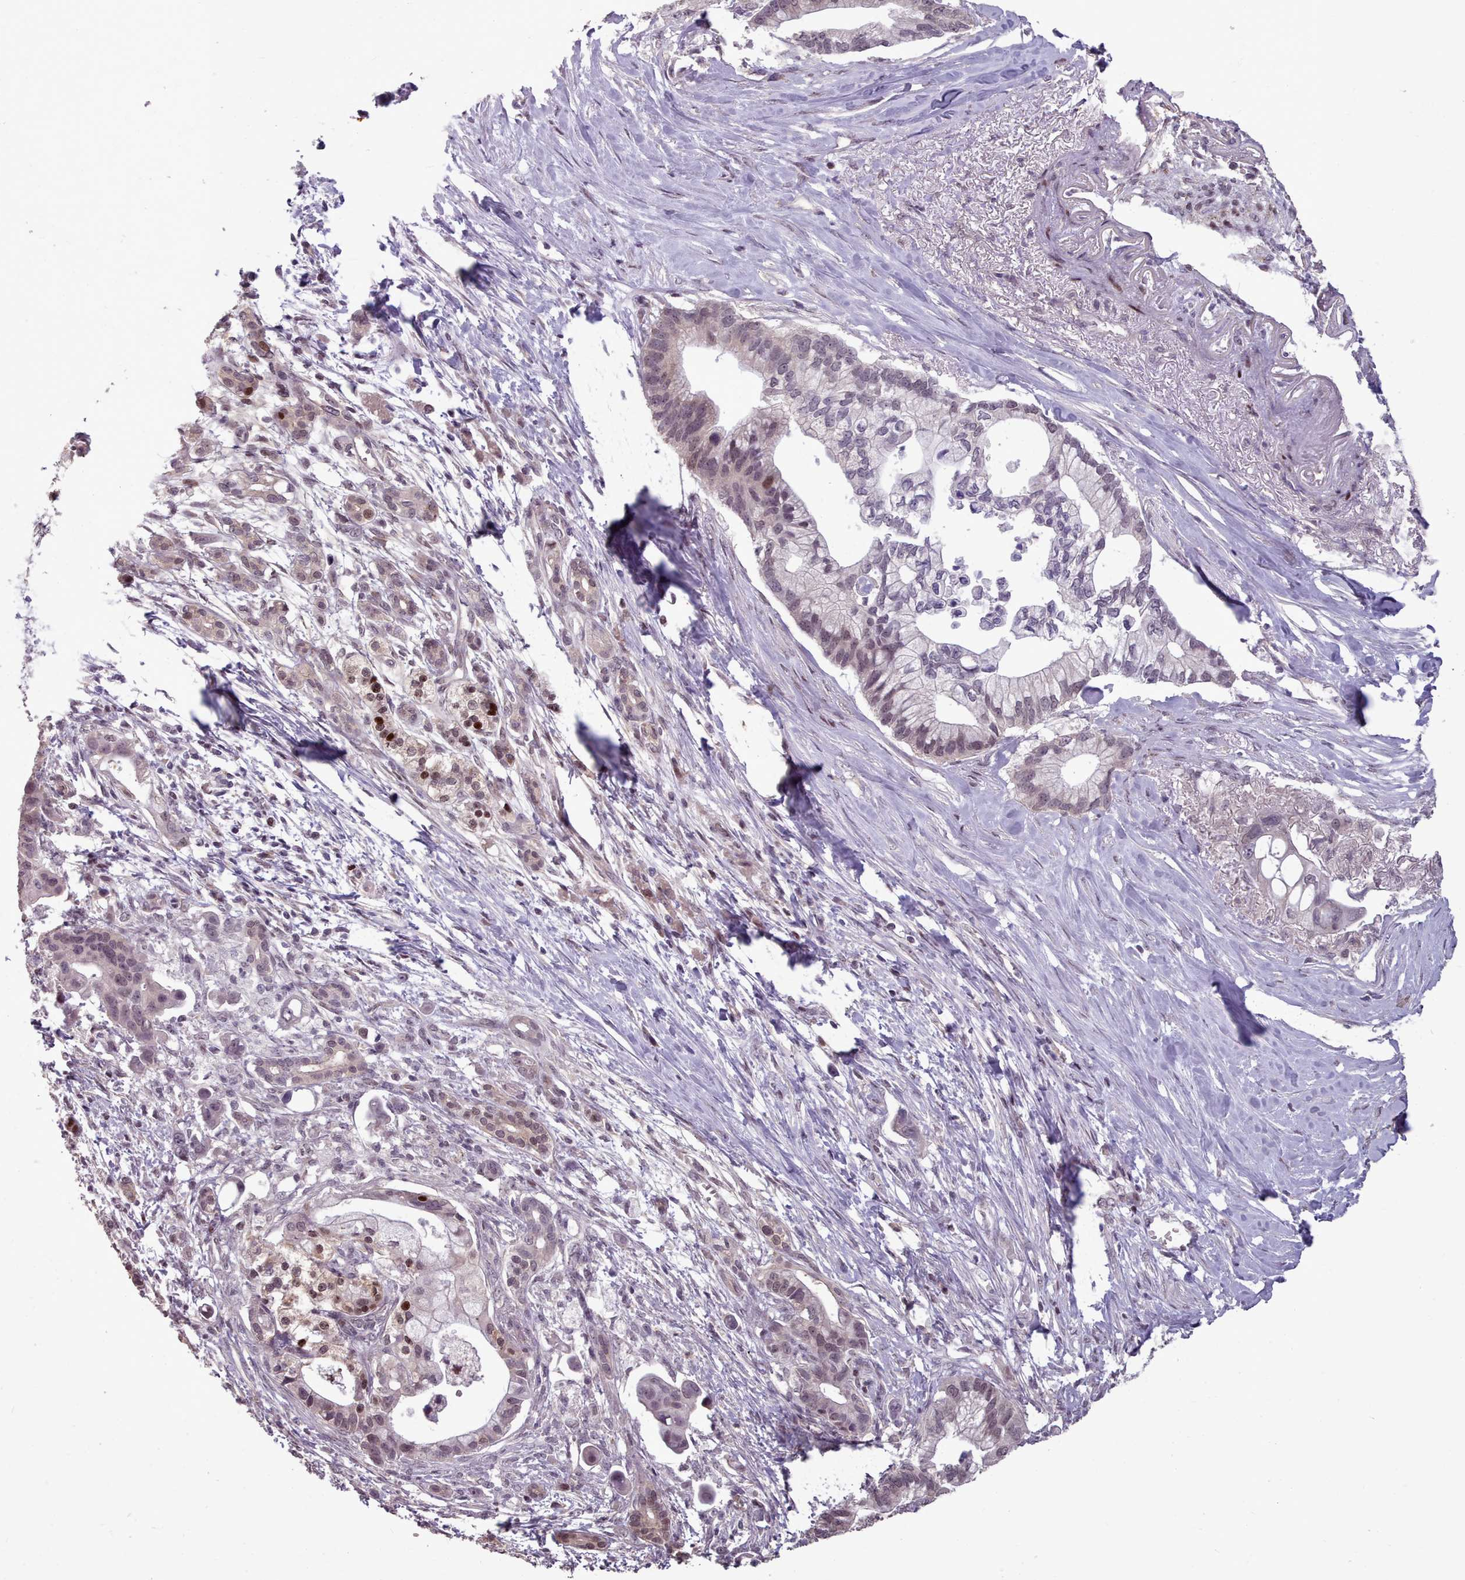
{"staining": {"intensity": "weak", "quantity": "25%-75%", "location": "nuclear"}, "tissue": "pancreatic cancer", "cell_type": "Tumor cells", "image_type": "cancer", "snomed": [{"axis": "morphology", "description": "Adenocarcinoma, NOS"}, {"axis": "topography", "description": "Pancreas"}], "caption": "Brown immunohistochemical staining in human pancreatic cancer (adenocarcinoma) displays weak nuclear expression in about 25%-75% of tumor cells. (IHC, brightfield microscopy, high magnification).", "gene": "ENSA", "patient": {"sex": "male", "age": 68}}